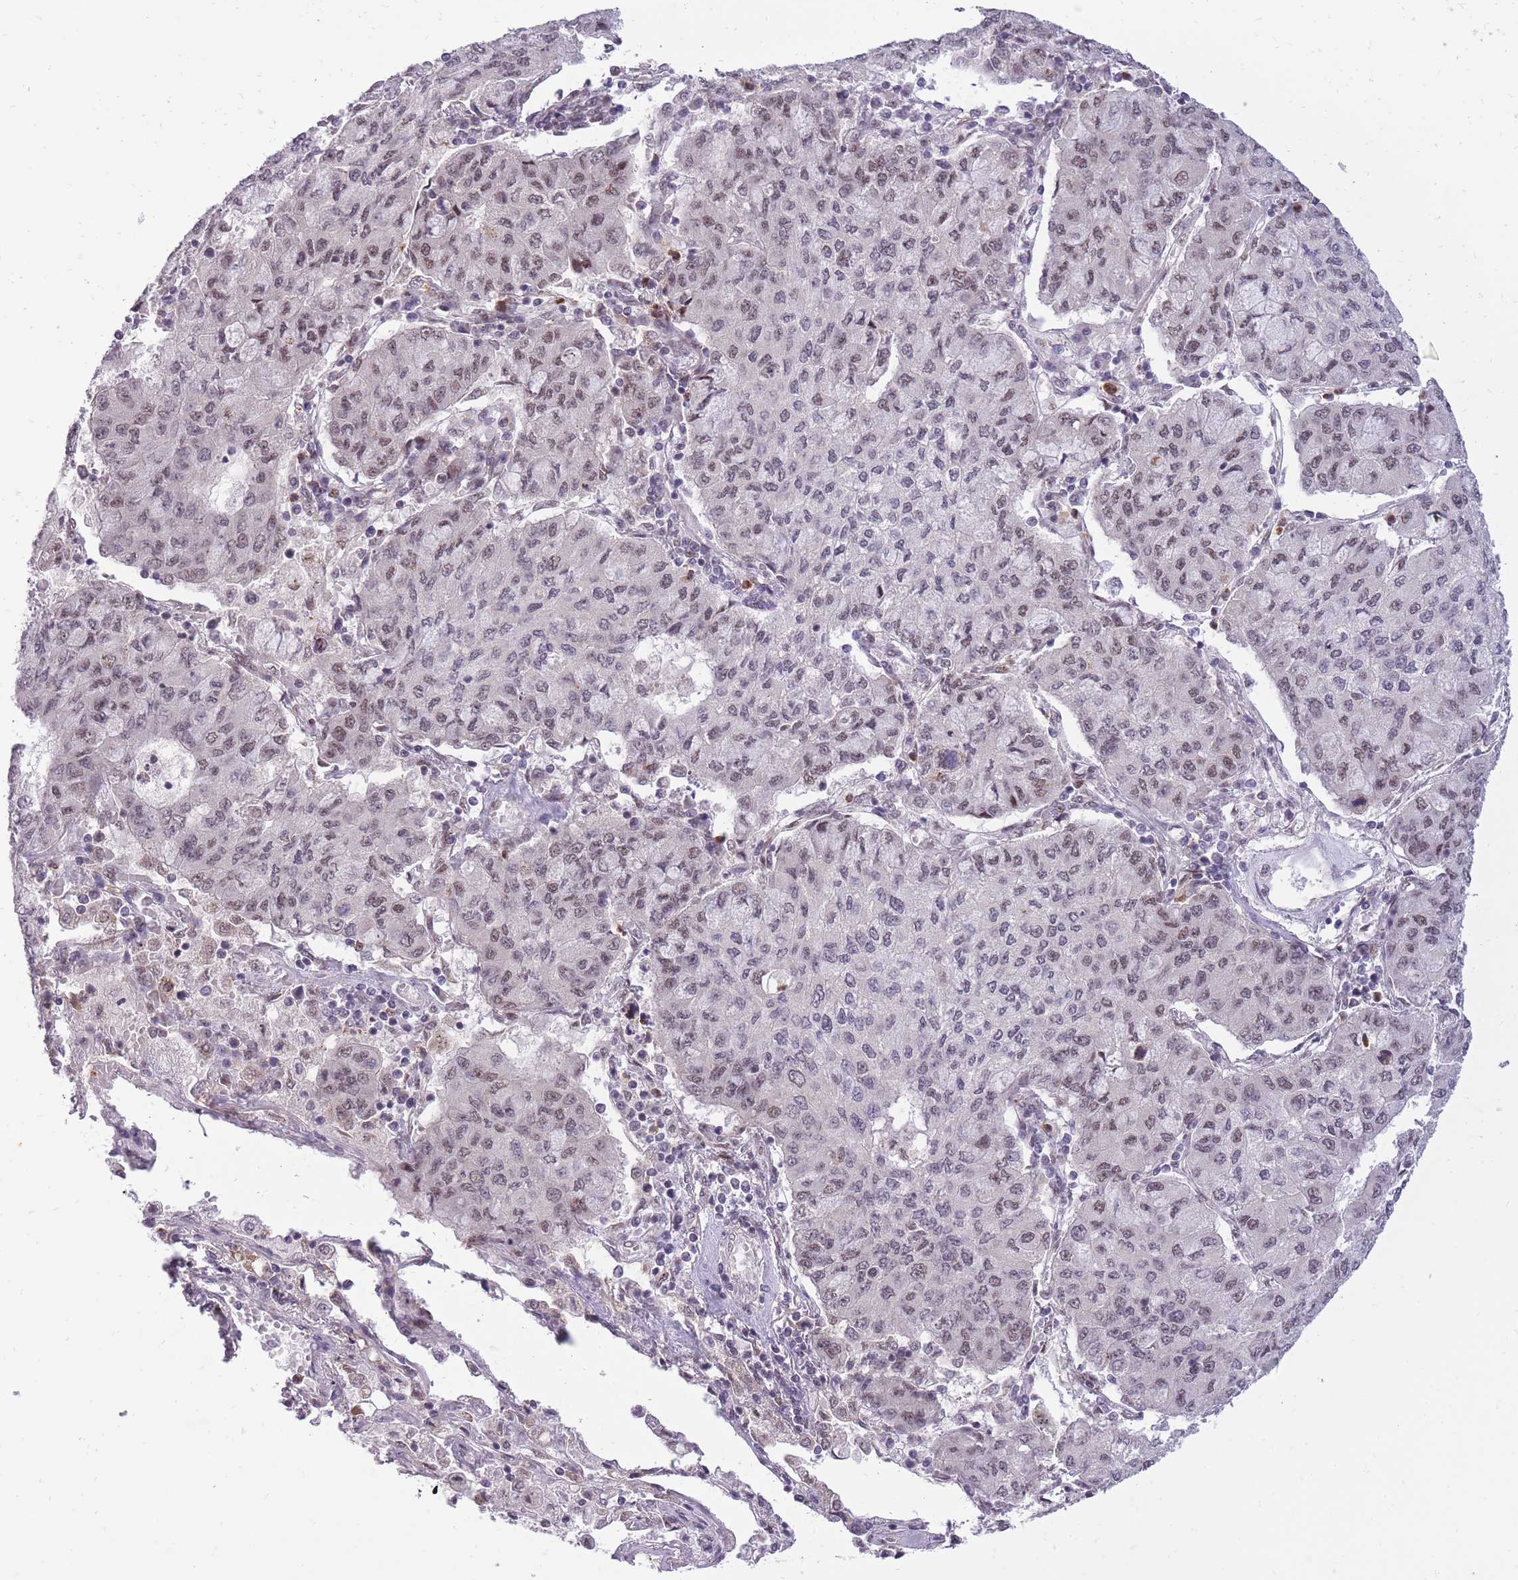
{"staining": {"intensity": "weak", "quantity": "25%-75%", "location": "nuclear"}, "tissue": "lung cancer", "cell_type": "Tumor cells", "image_type": "cancer", "snomed": [{"axis": "morphology", "description": "Squamous cell carcinoma, NOS"}, {"axis": "topography", "description": "Lung"}], "caption": "An immunohistochemistry photomicrograph of tumor tissue is shown. Protein staining in brown highlights weak nuclear positivity in lung cancer (squamous cell carcinoma) within tumor cells.", "gene": "TIGD1", "patient": {"sex": "male", "age": 74}}